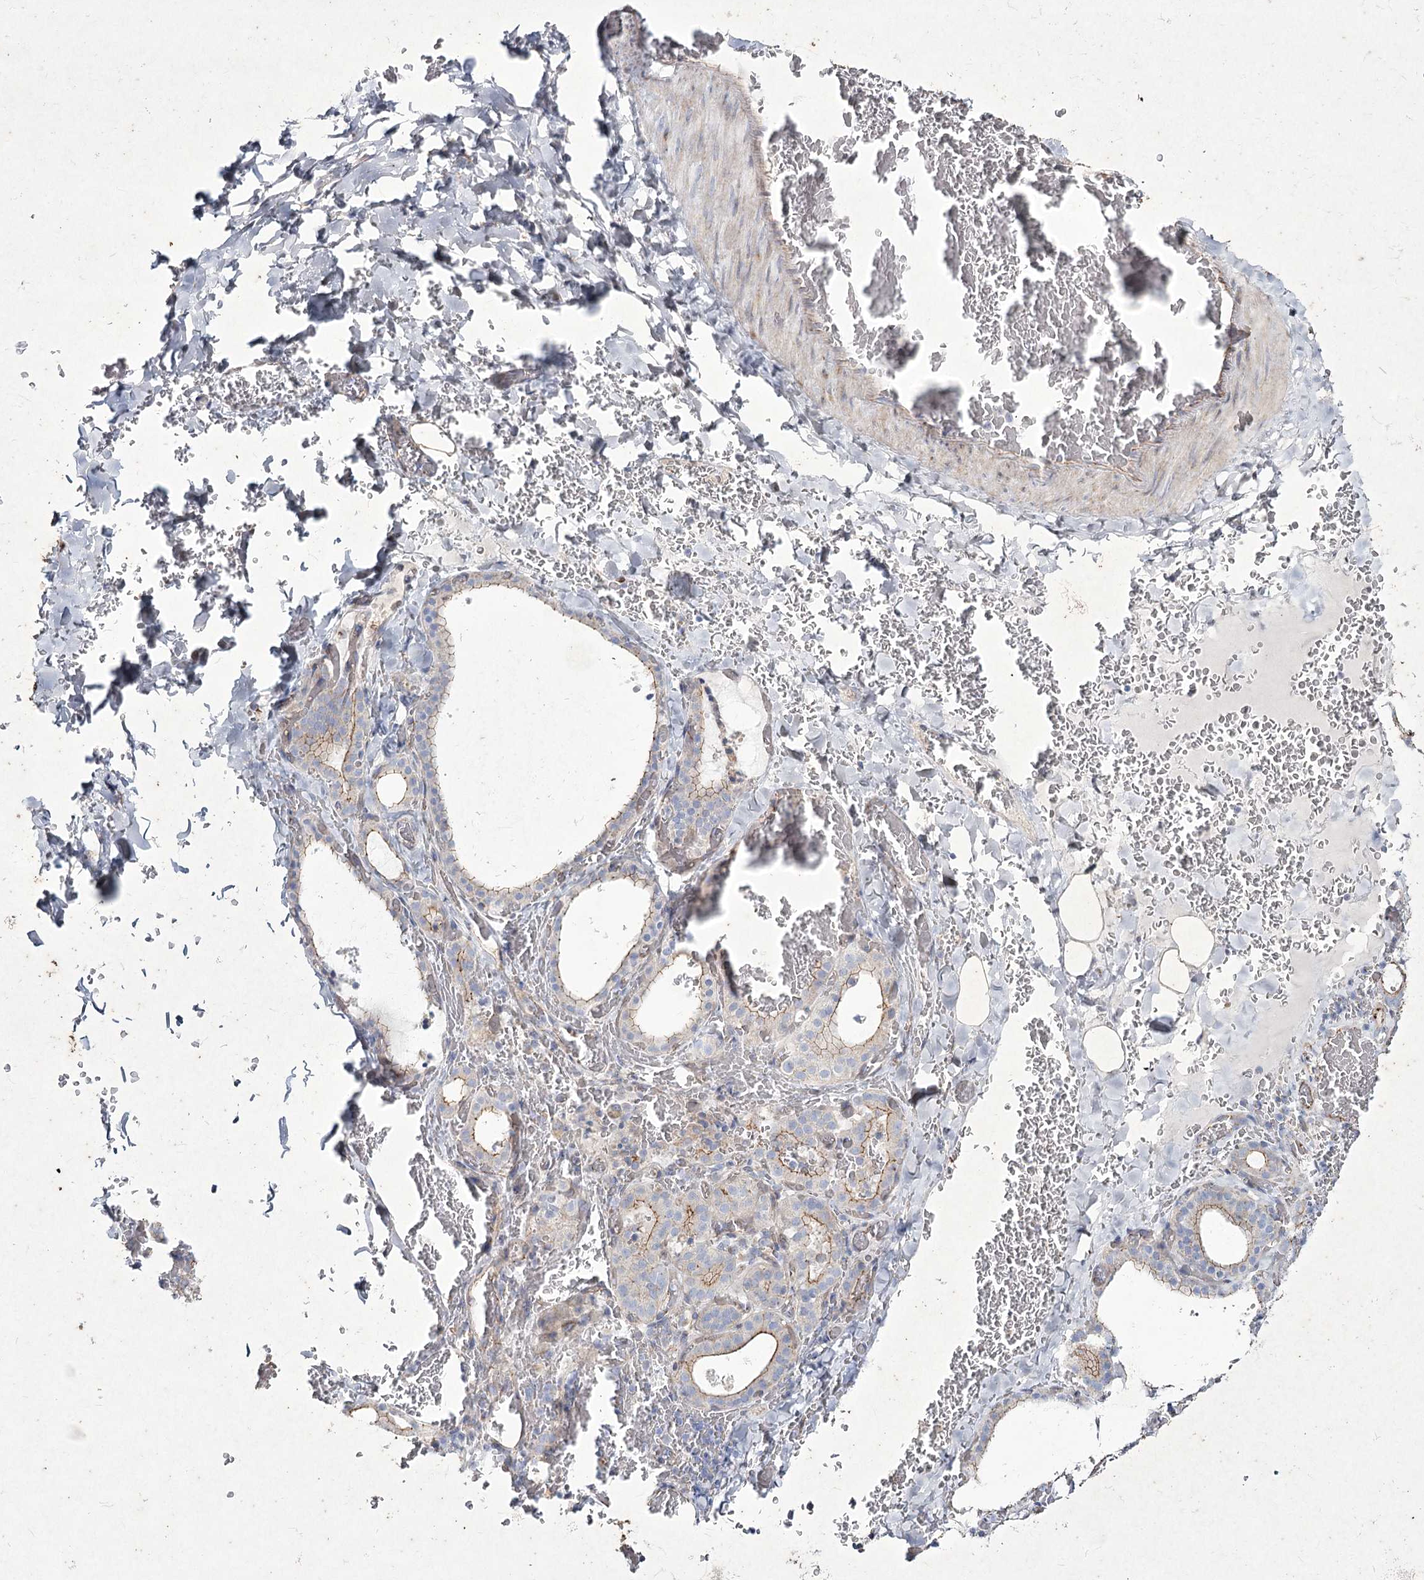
{"staining": {"intensity": "weak", "quantity": ">75%", "location": "cytoplasmic/membranous"}, "tissue": "thyroid gland", "cell_type": "Glandular cells", "image_type": "normal", "snomed": [{"axis": "morphology", "description": "Normal tissue, NOS"}, {"axis": "topography", "description": "Thyroid gland"}], "caption": "Immunohistochemical staining of benign human thyroid gland reveals weak cytoplasmic/membranous protein positivity in approximately >75% of glandular cells.", "gene": "LDLRAD3", "patient": {"sex": "female", "age": 39}}